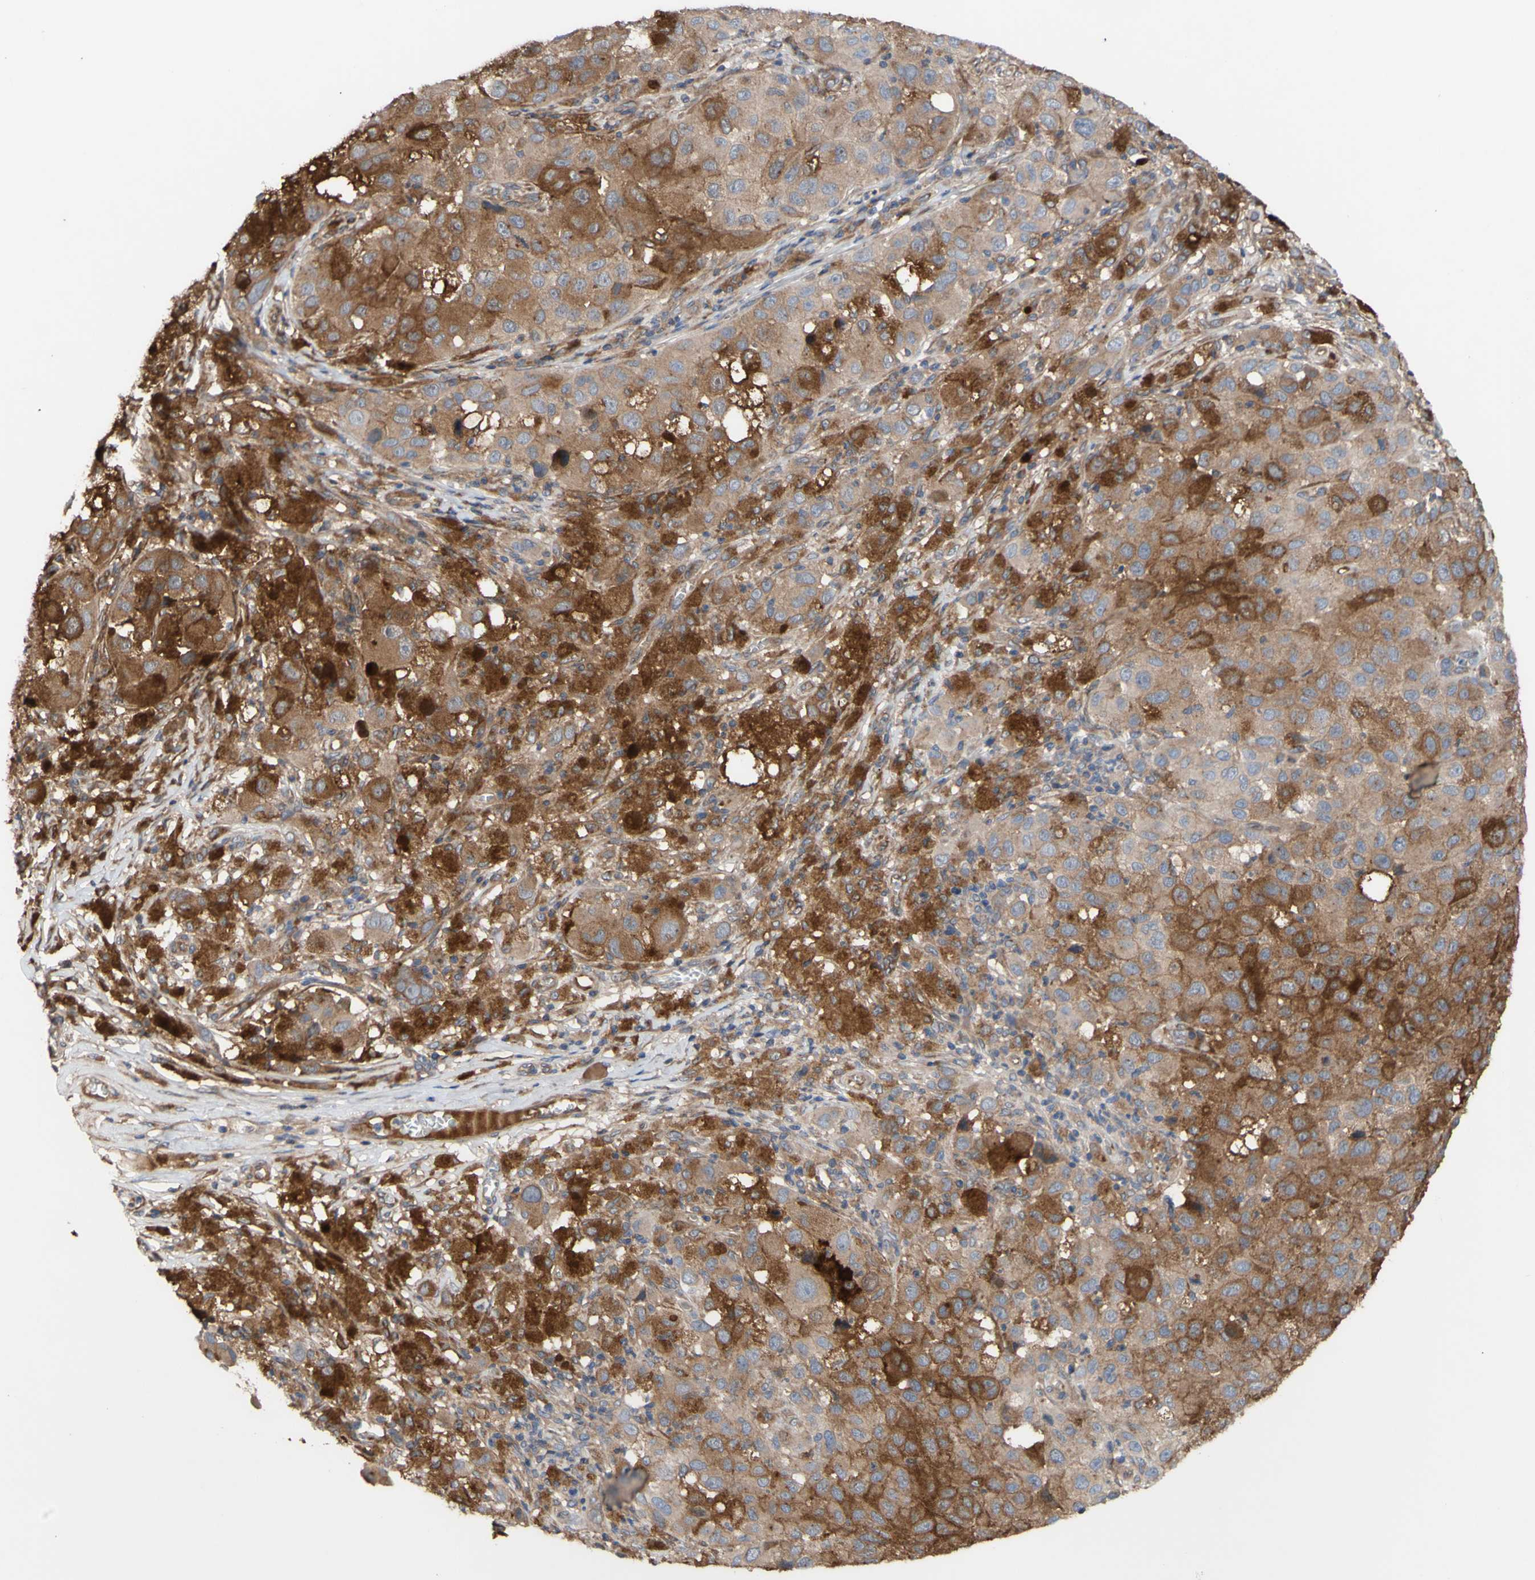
{"staining": {"intensity": "strong", "quantity": ">75%", "location": "cytoplasmic/membranous"}, "tissue": "melanoma", "cell_type": "Tumor cells", "image_type": "cancer", "snomed": [{"axis": "morphology", "description": "Malignant melanoma, NOS"}, {"axis": "topography", "description": "Skin"}], "caption": "Protein analysis of melanoma tissue exhibits strong cytoplasmic/membranous expression in about >75% of tumor cells. The protein is shown in brown color, while the nuclei are stained blue.", "gene": "NECTIN3", "patient": {"sex": "male", "age": 96}}